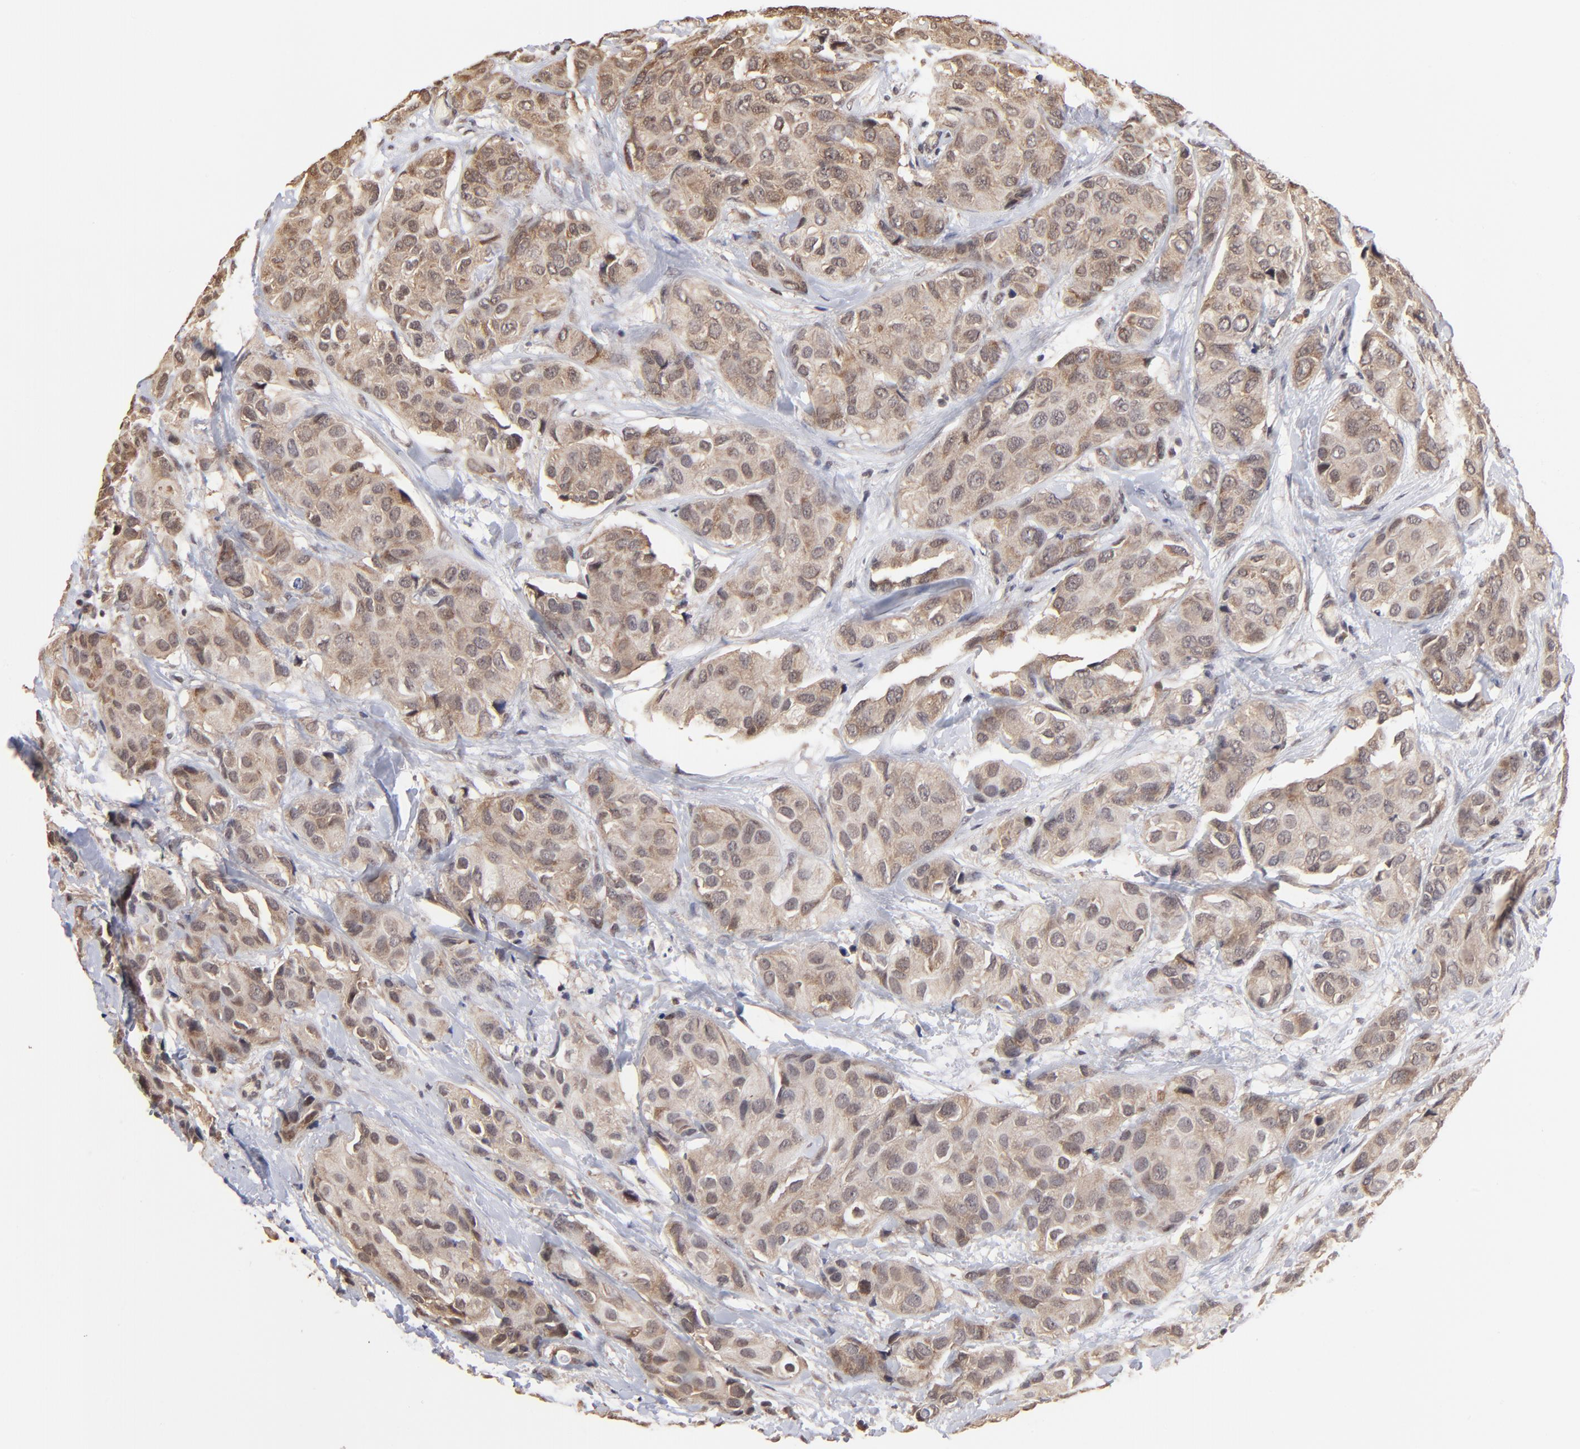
{"staining": {"intensity": "weak", "quantity": ">75%", "location": "cytoplasmic/membranous"}, "tissue": "breast cancer", "cell_type": "Tumor cells", "image_type": "cancer", "snomed": [{"axis": "morphology", "description": "Duct carcinoma"}, {"axis": "topography", "description": "Breast"}], "caption": "This micrograph exhibits breast cancer stained with immunohistochemistry (IHC) to label a protein in brown. The cytoplasmic/membranous of tumor cells show weak positivity for the protein. Nuclei are counter-stained blue.", "gene": "BRPF1", "patient": {"sex": "female", "age": 68}}